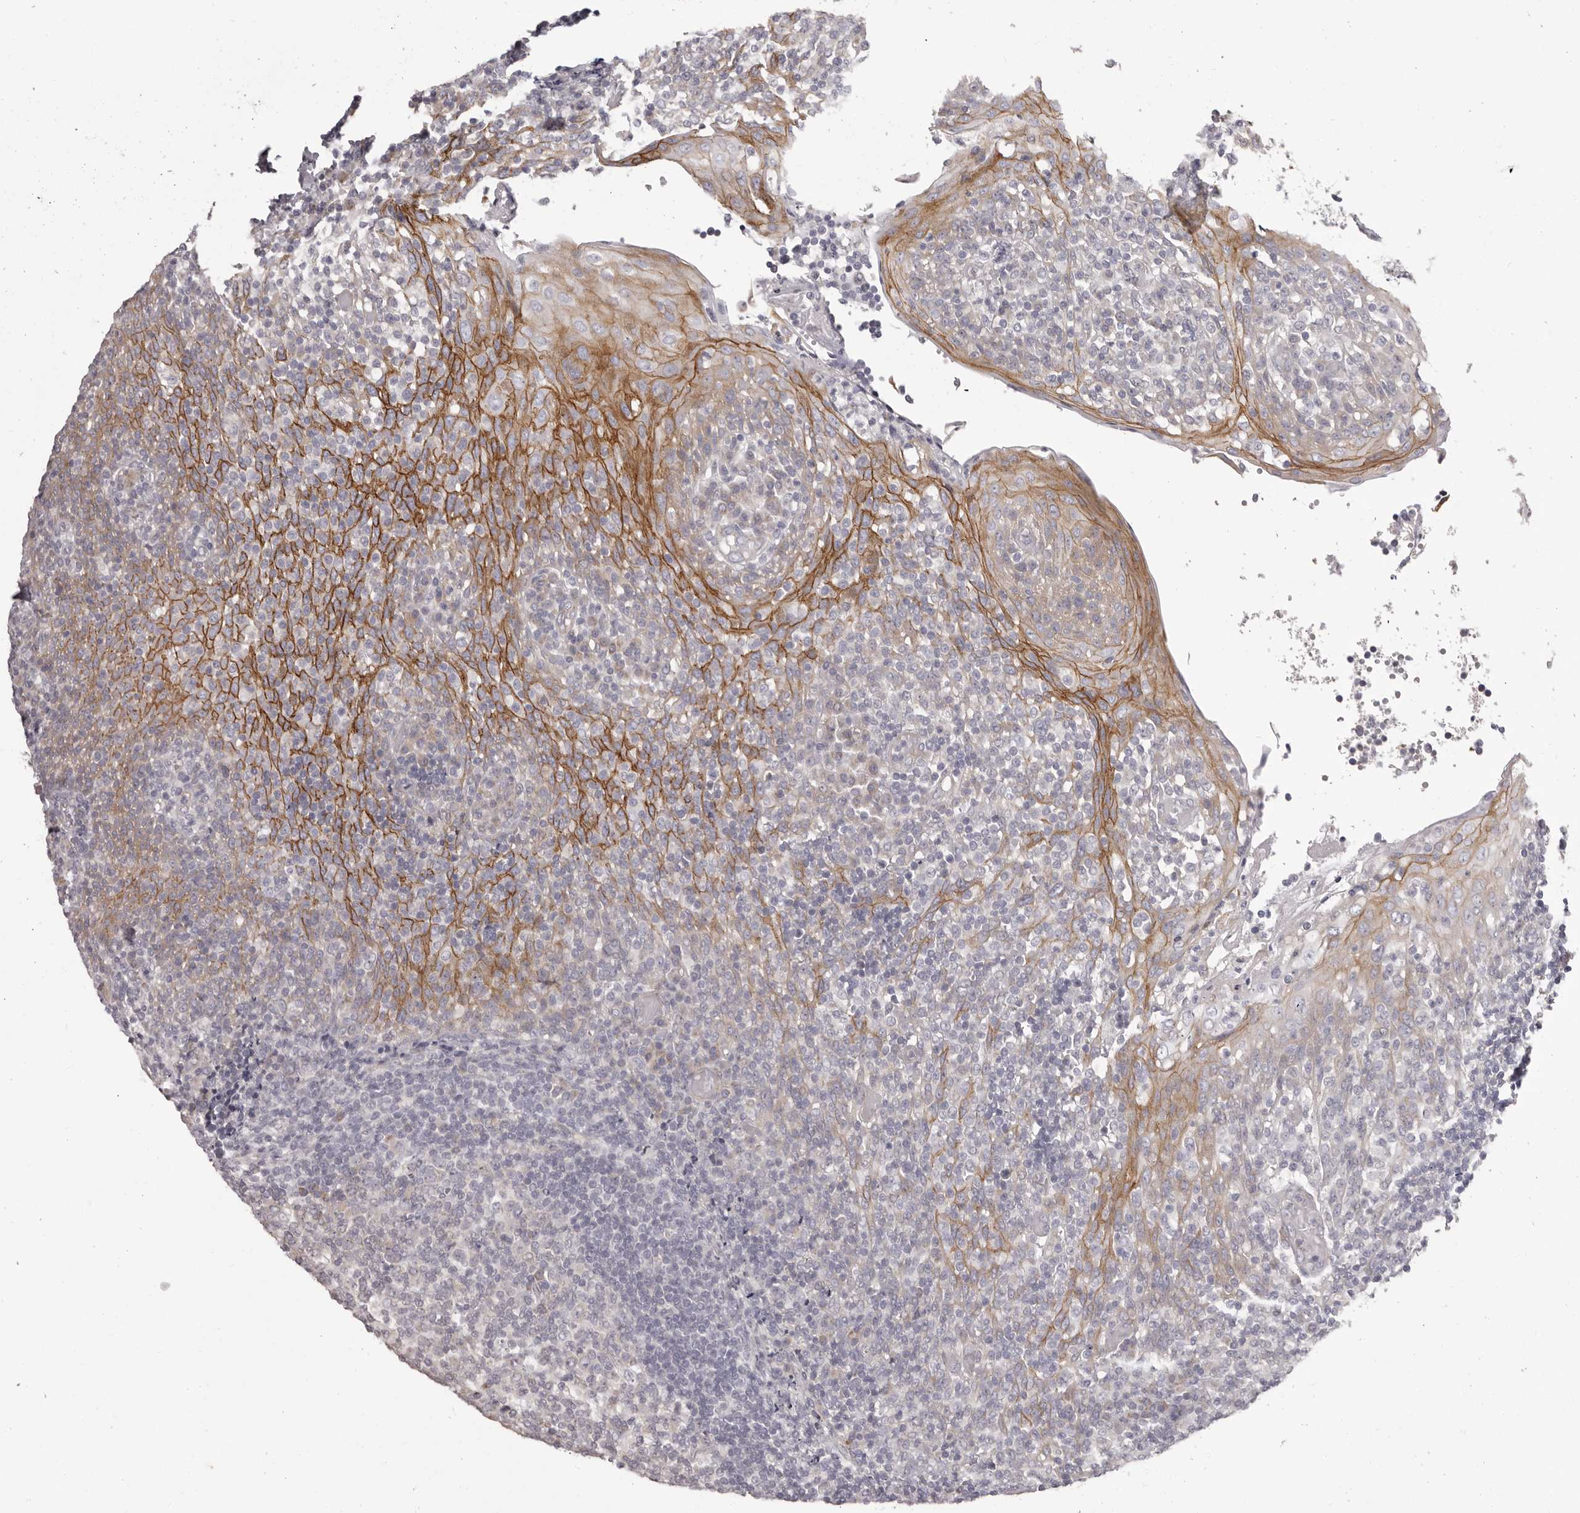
{"staining": {"intensity": "negative", "quantity": "none", "location": "none"}, "tissue": "tonsil", "cell_type": "Germinal center cells", "image_type": "normal", "snomed": [{"axis": "morphology", "description": "Normal tissue, NOS"}, {"axis": "topography", "description": "Tonsil"}], "caption": "The micrograph shows no significant staining in germinal center cells of tonsil.", "gene": "OTUD3", "patient": {"sex": "female", "age": 19}}